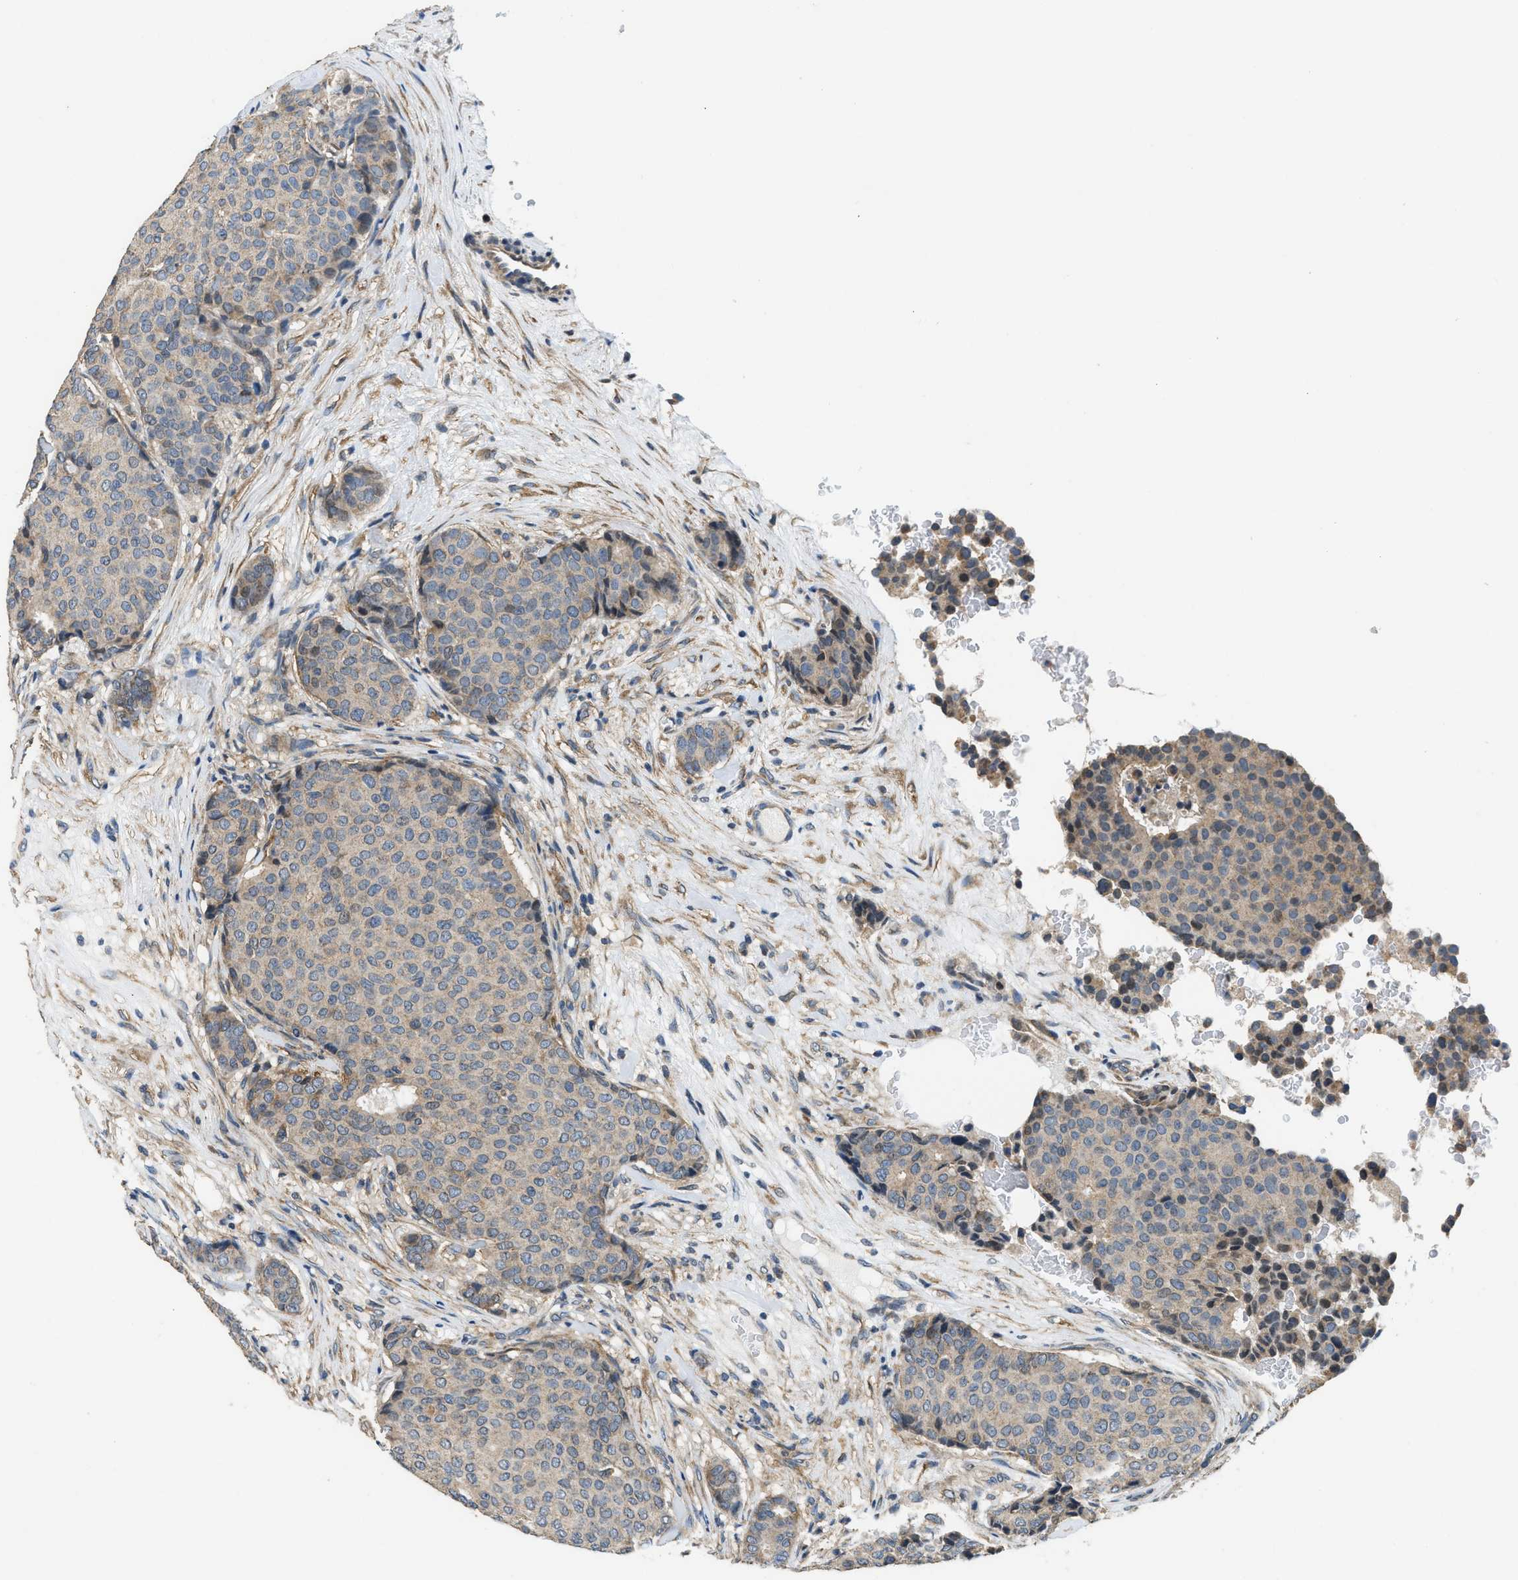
{"staining": {"intensity": "weak", "quantity": "<25%", "location": "cytoplasmic/membranous"}, "tissue": "breast cancer", "cell_type": "Tumor cells", "image_type": "cancer", "snomed": [{"axis": "morphology", "description": "Duct carcinoma"}, {"axis": "topography", "description": "Breast"}], "caption": "Breast cancer was stained to show a protein in brown. There is no significant expression in tumor cells.", "gene": "SSH2", "patient": {"sex": "female", "age": 75}}